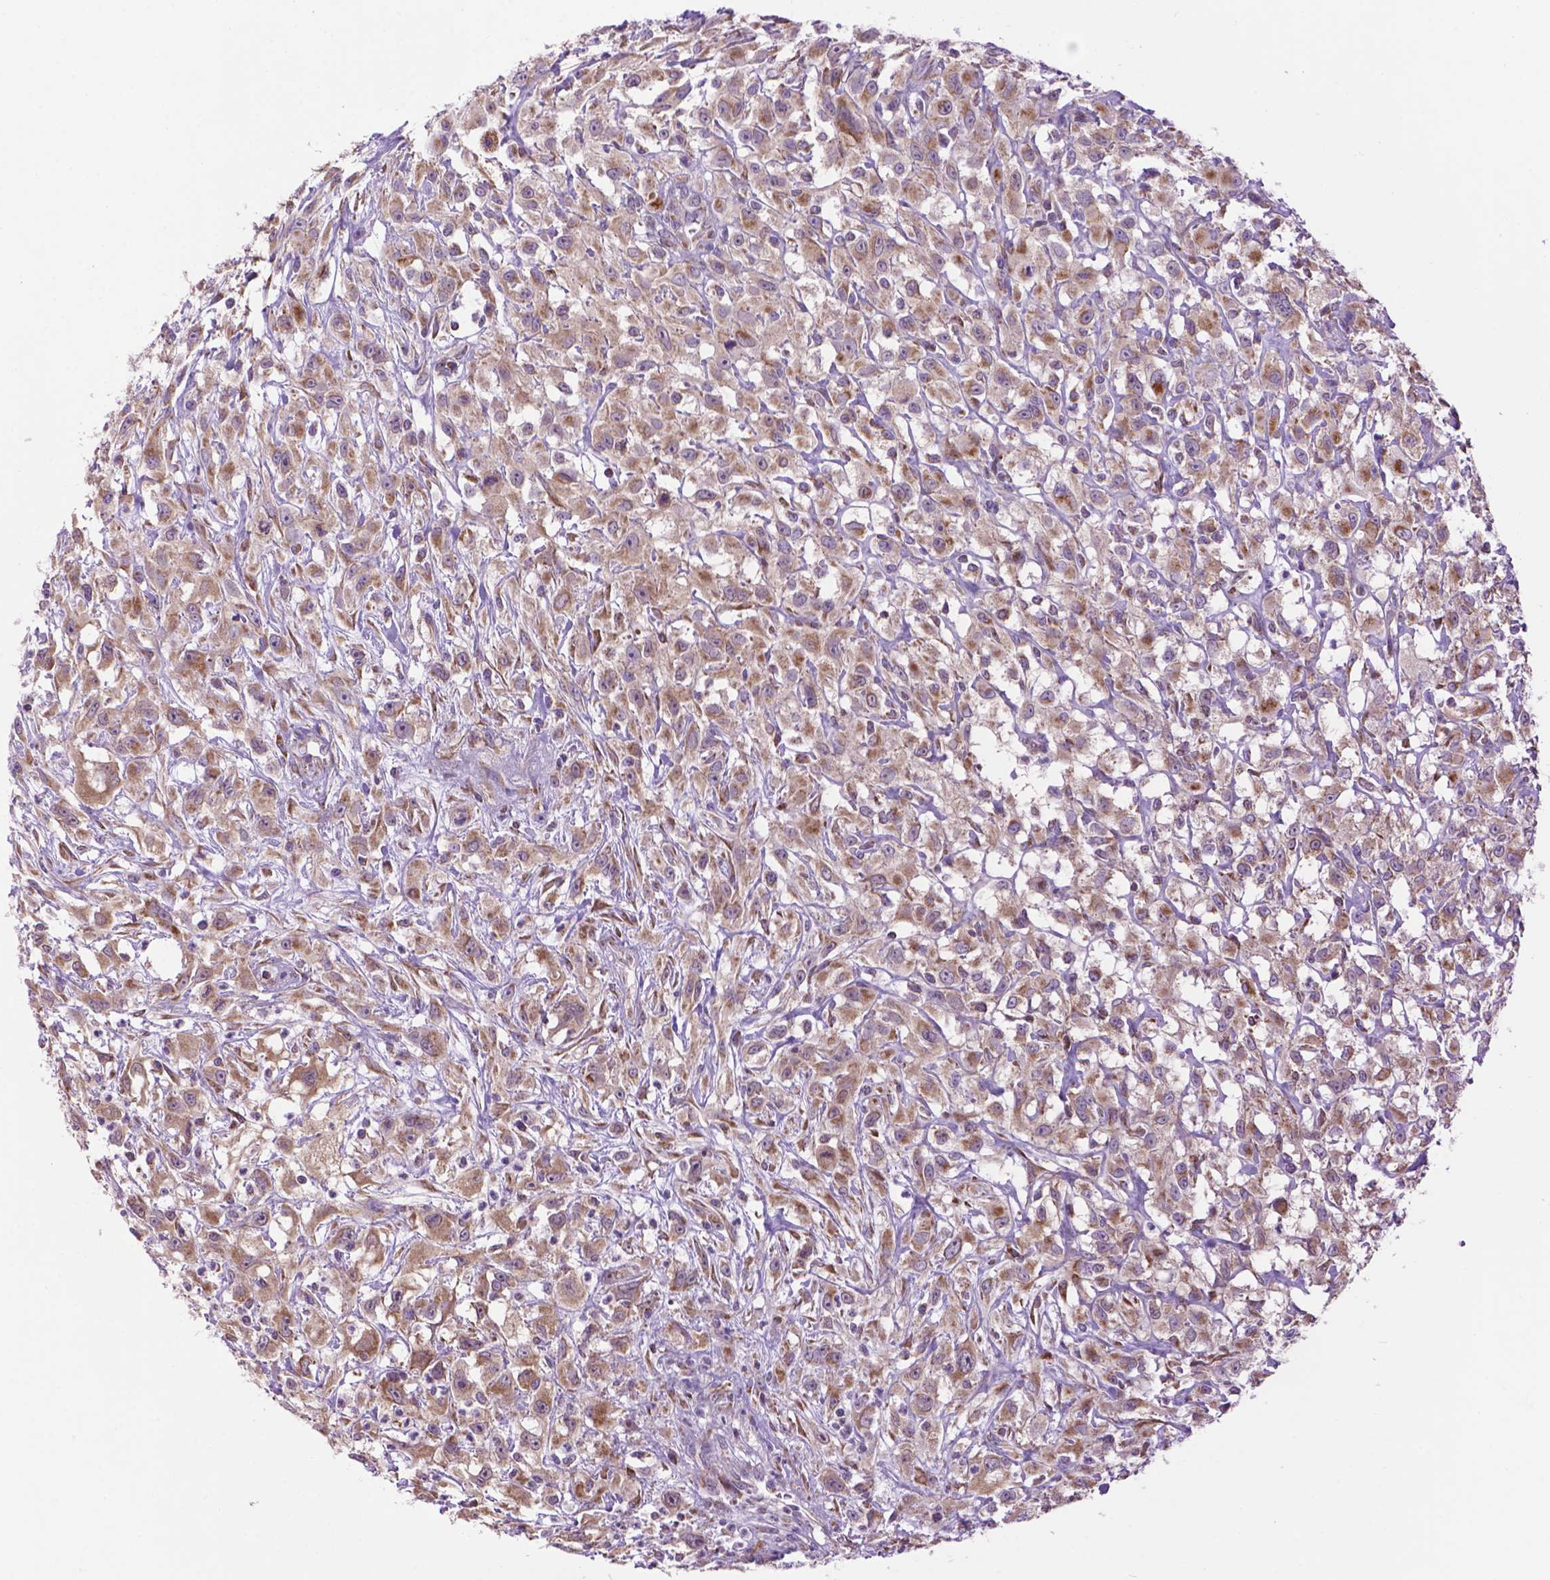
{"staining": {"intensity": "moderate", "quantity": ">75%", "location": "cytoplasmic/membranous"}, "tissue": "head and neck cancer", "cell_type": "Tumor cells", "image_type": "cancer", "snomed": [{"axis": "morphology", "description": "Squamous cell carcinoma, NOS"}, {"axis": "morphology", "description": "Squamous cell carcinoma, metastatic, NOS"}, {"axis": "topography", "description": "Oral tissue"}, {"axis": "topography", "description": "Head-Neck"}], "caption": "Immunohistochemistry histopathology image of neoplastic tissue: metastatic squamous cell carcinoma (head and neck) stained using immunohistochemistry reveals medium levels of moderate protein expression localized specifically in the cytoplasmic/membranous of tumor cells, appearing as a cytoplasmic/membranous brown color.", "gene": "PYCR3", "patient": {"sex": "female", "age": 85}}